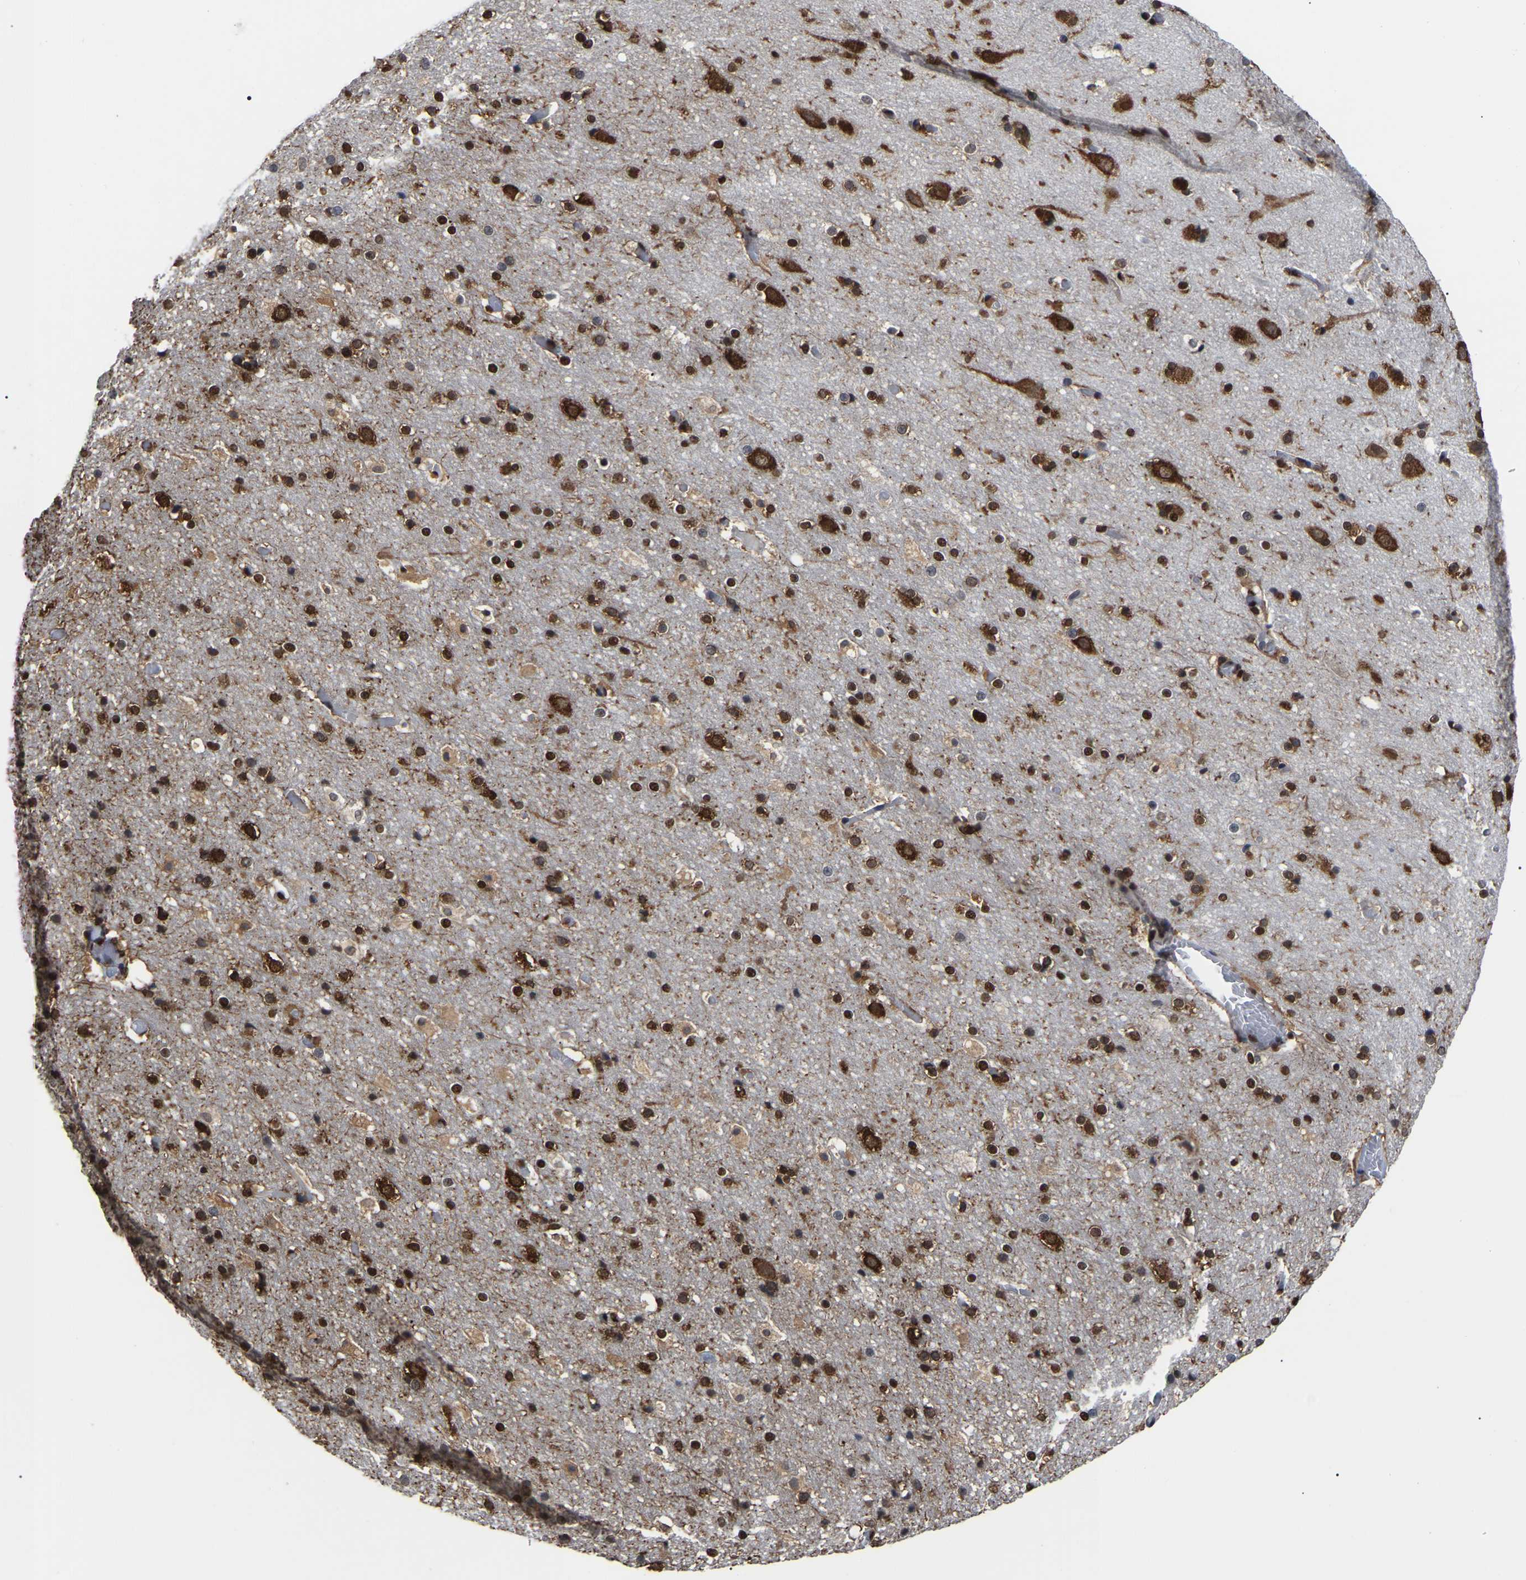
{"staining": {"intensity": "moderate", "quantity": ">75%", "location": "cytoplasmic/membranous"}, "tissue": "cerebral cortex", "cell_type": "Endothelial cells", "image_type": "normal", "snomed": [{"axis": "morphology", "description": "Normal tissue, NOS"}, {"axis": "topography", "description": "Cerebral cortex"}], "caption": "Approximately >75% of endothelial cells in normal human cerebral cortex show moderate cytoplasmic/membranous protein positivity as visualized by brown immunohistochemical staining.", "gene": "RBL2", "patient": {"sex": "male", "age": 57}}